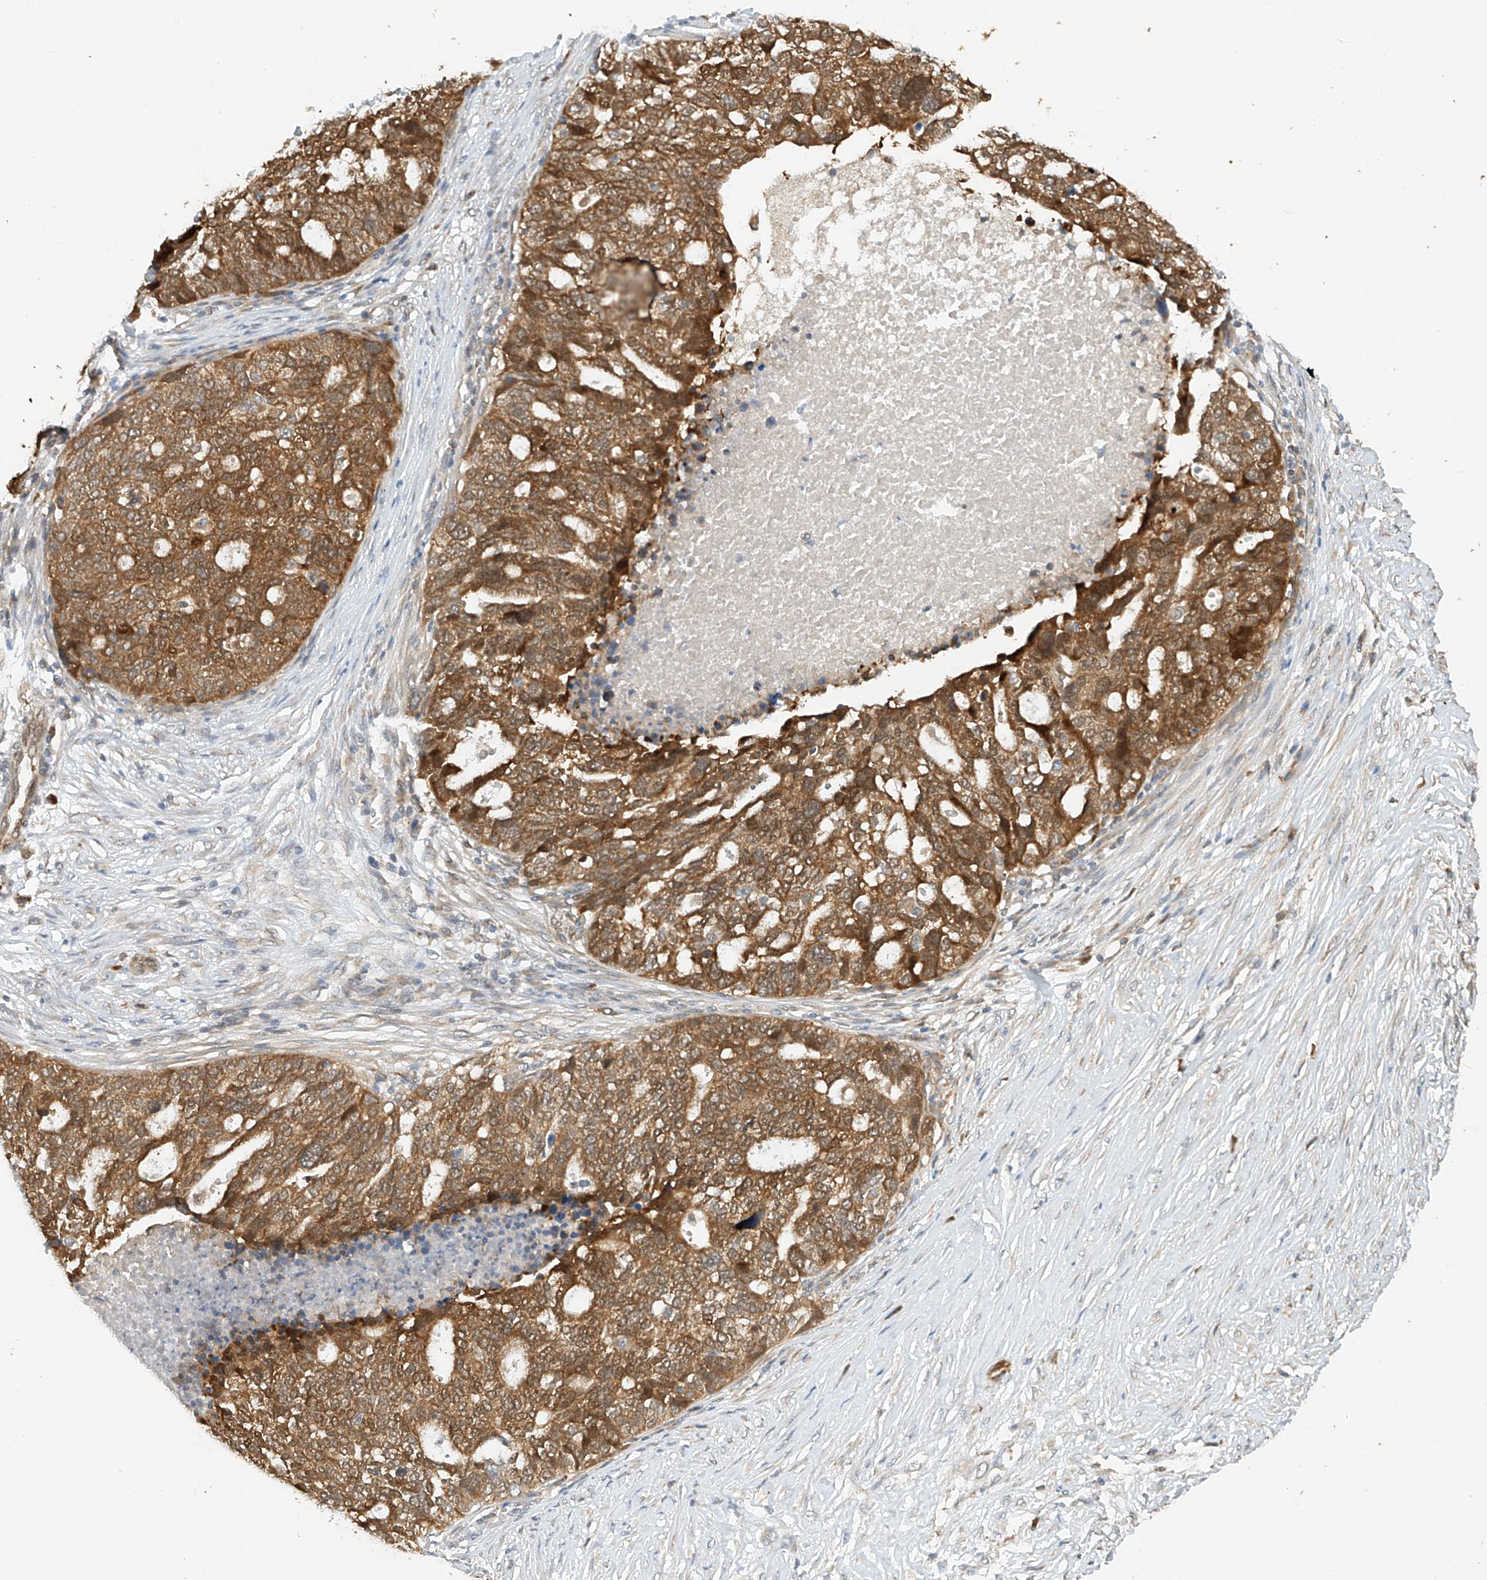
{"staining": {"intensity": "strong", "quantity": ">75%", "location": "cytoplasmic/membranous"}, "tissue": "ovarian cancer", "cell_type": "Tumor cells", "image_type": "cancer", "snomed": [{"axis": "morphology", "description": "Cystadenocarcinoma, serous, NOS"}, {"axis": "topography", "description": "Ovary"}], "caption": "DAB immunohistochemical staining of human ovarian cancer demonstrates strong cytoplasmic/membranous protein expression in about >75% of tumor cells. The protein is stained brown, and the nuclei are stained in blue (DAB IHC with brightfield microscopy, high magnification).", "gene": "PPA2", "patient": {"sex": "female", "age": 59}}